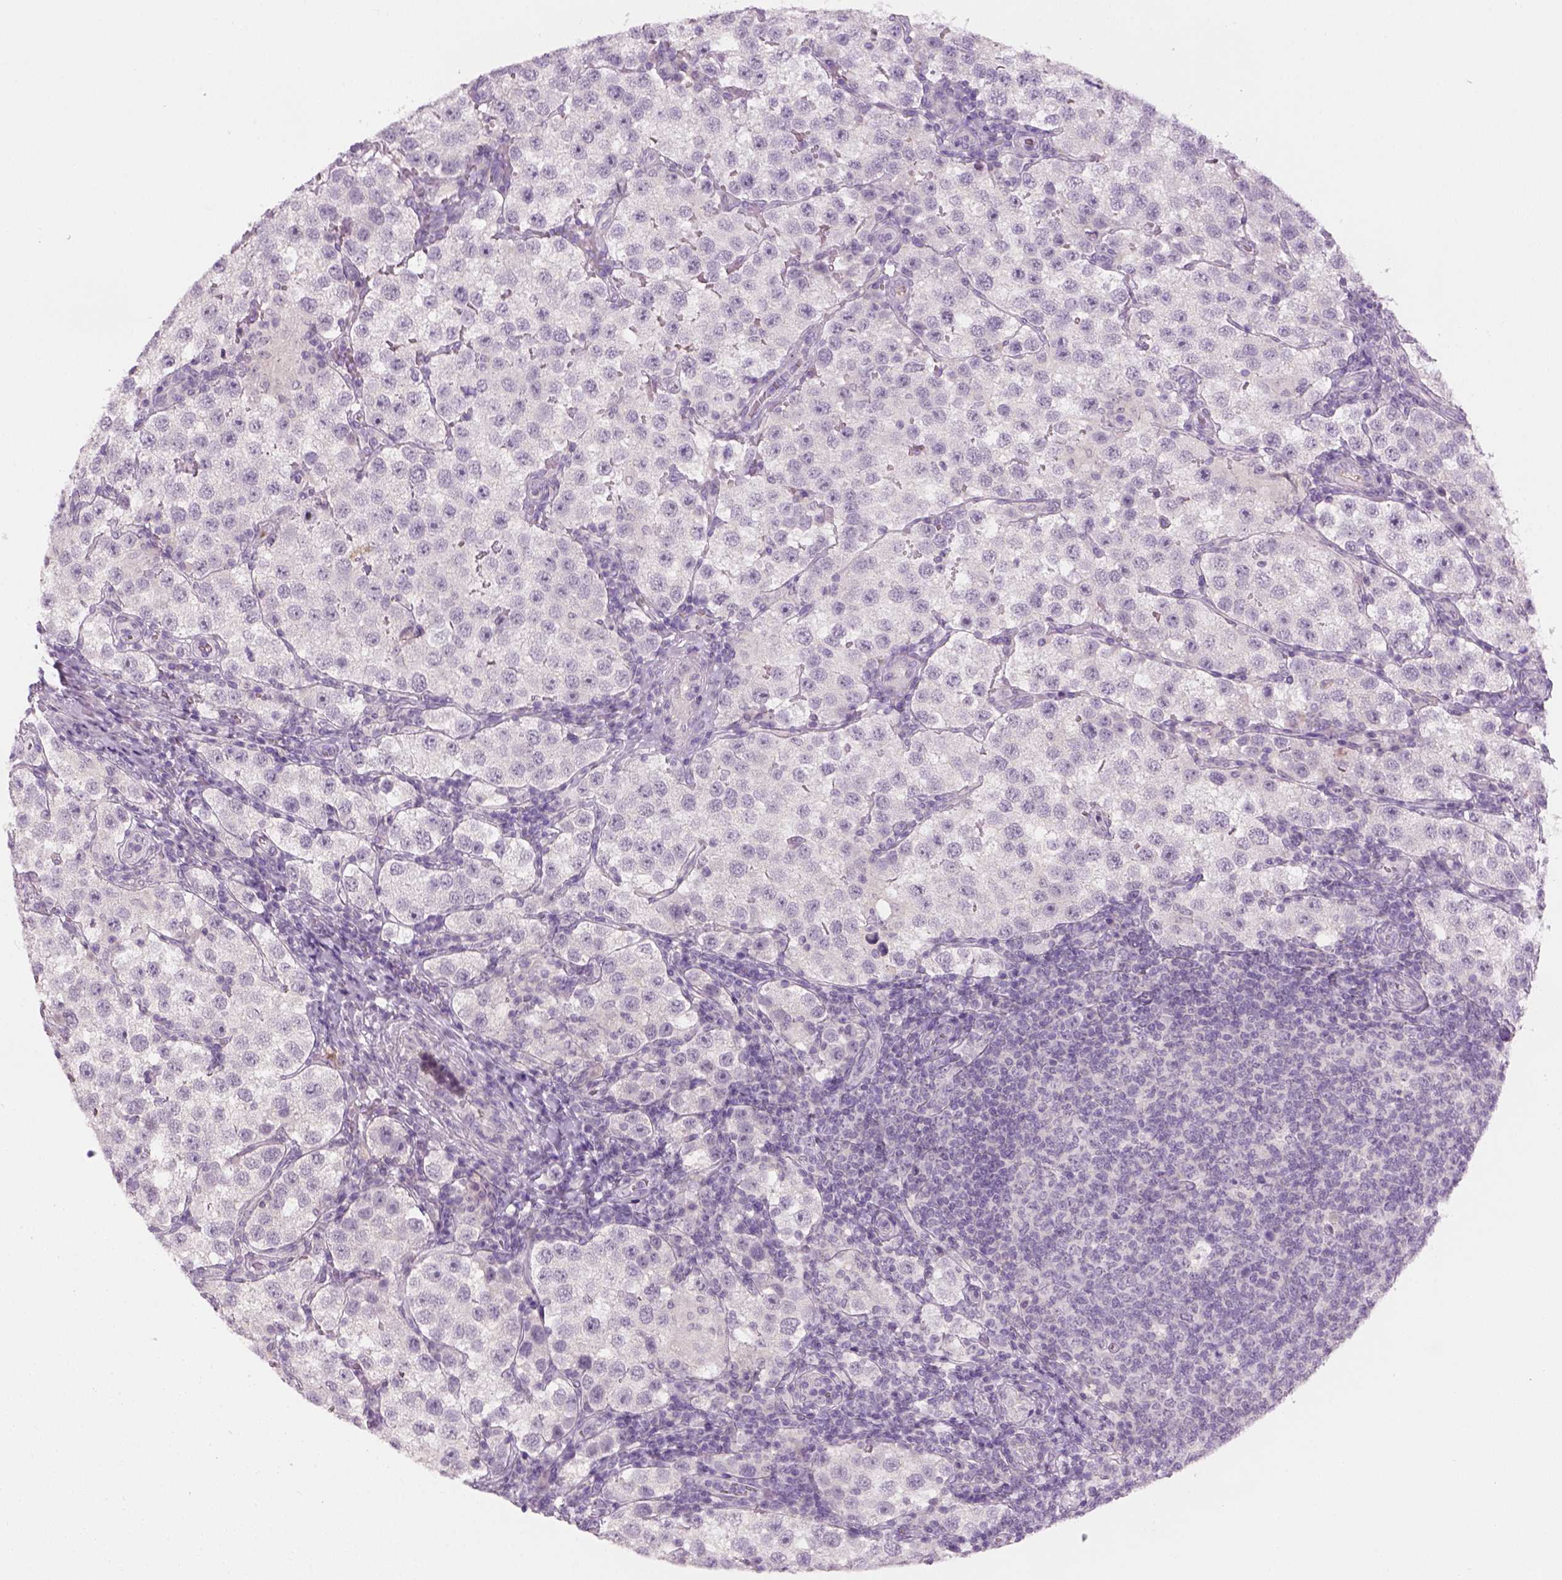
{"staining": {"intensity": "negative", "quantity": "none", "location": "none"}, "tissue": "testis cancer", "cell_type": "Tumor cells", "image_type": "cancer", "snomed": [{"axis": "morphology", "description": "Seminoma, NOS"}, {"axis": "topography", "description": "Testis"}], "caption": "Immunohistochemical staining of human seminoma (testis) shows no significant positivity in tumor cells. (DAB IHC visualized using brightfield microscopy, high magnification).", "gene": "GFI1B", "patient": {"sex": "male", "age": 37}}